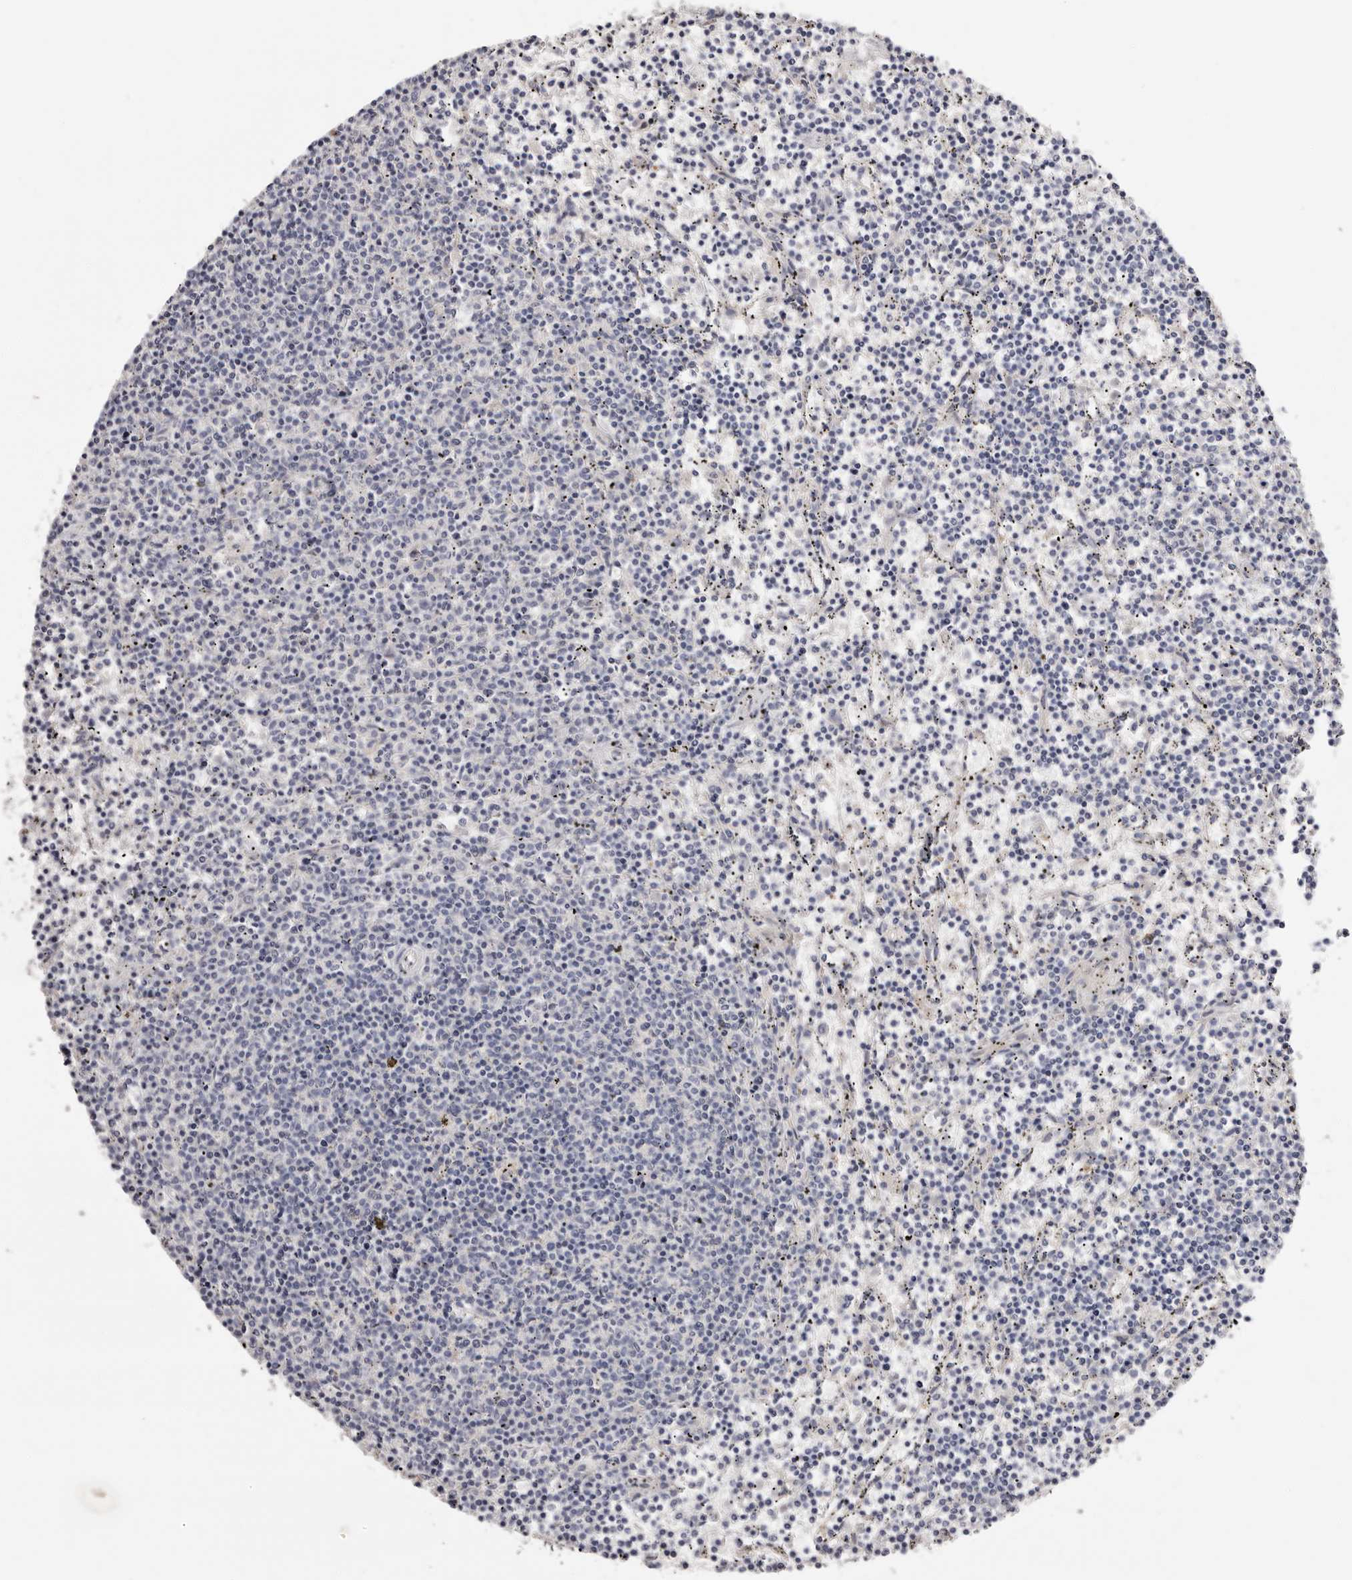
{"staining": {"intensity": "negative", "quantity": "none", "location": "none"}, "tissue": "lymphoma", "cell_type": "Tumor cells", "image_type": "cancer", "snomed": [{"axis": "morphology", "description": "Malignant lymphoma, non-Hodgkin's type, Low grade"}, {"axis": "topography", "description": "Spleen"}], "caption": "The immunohistochemistry micrograph has no significant expression in tumor cells of lymphoma tissue. Brightfield microscopy of immunohistochemistry (IHC) stained with DAB (3,3'-diaminobenzidine) (brown) and hematoxylin (blue), captured at high magnification.", "gene": "STK16", "patient": {"sex": "female", "age": 50}}